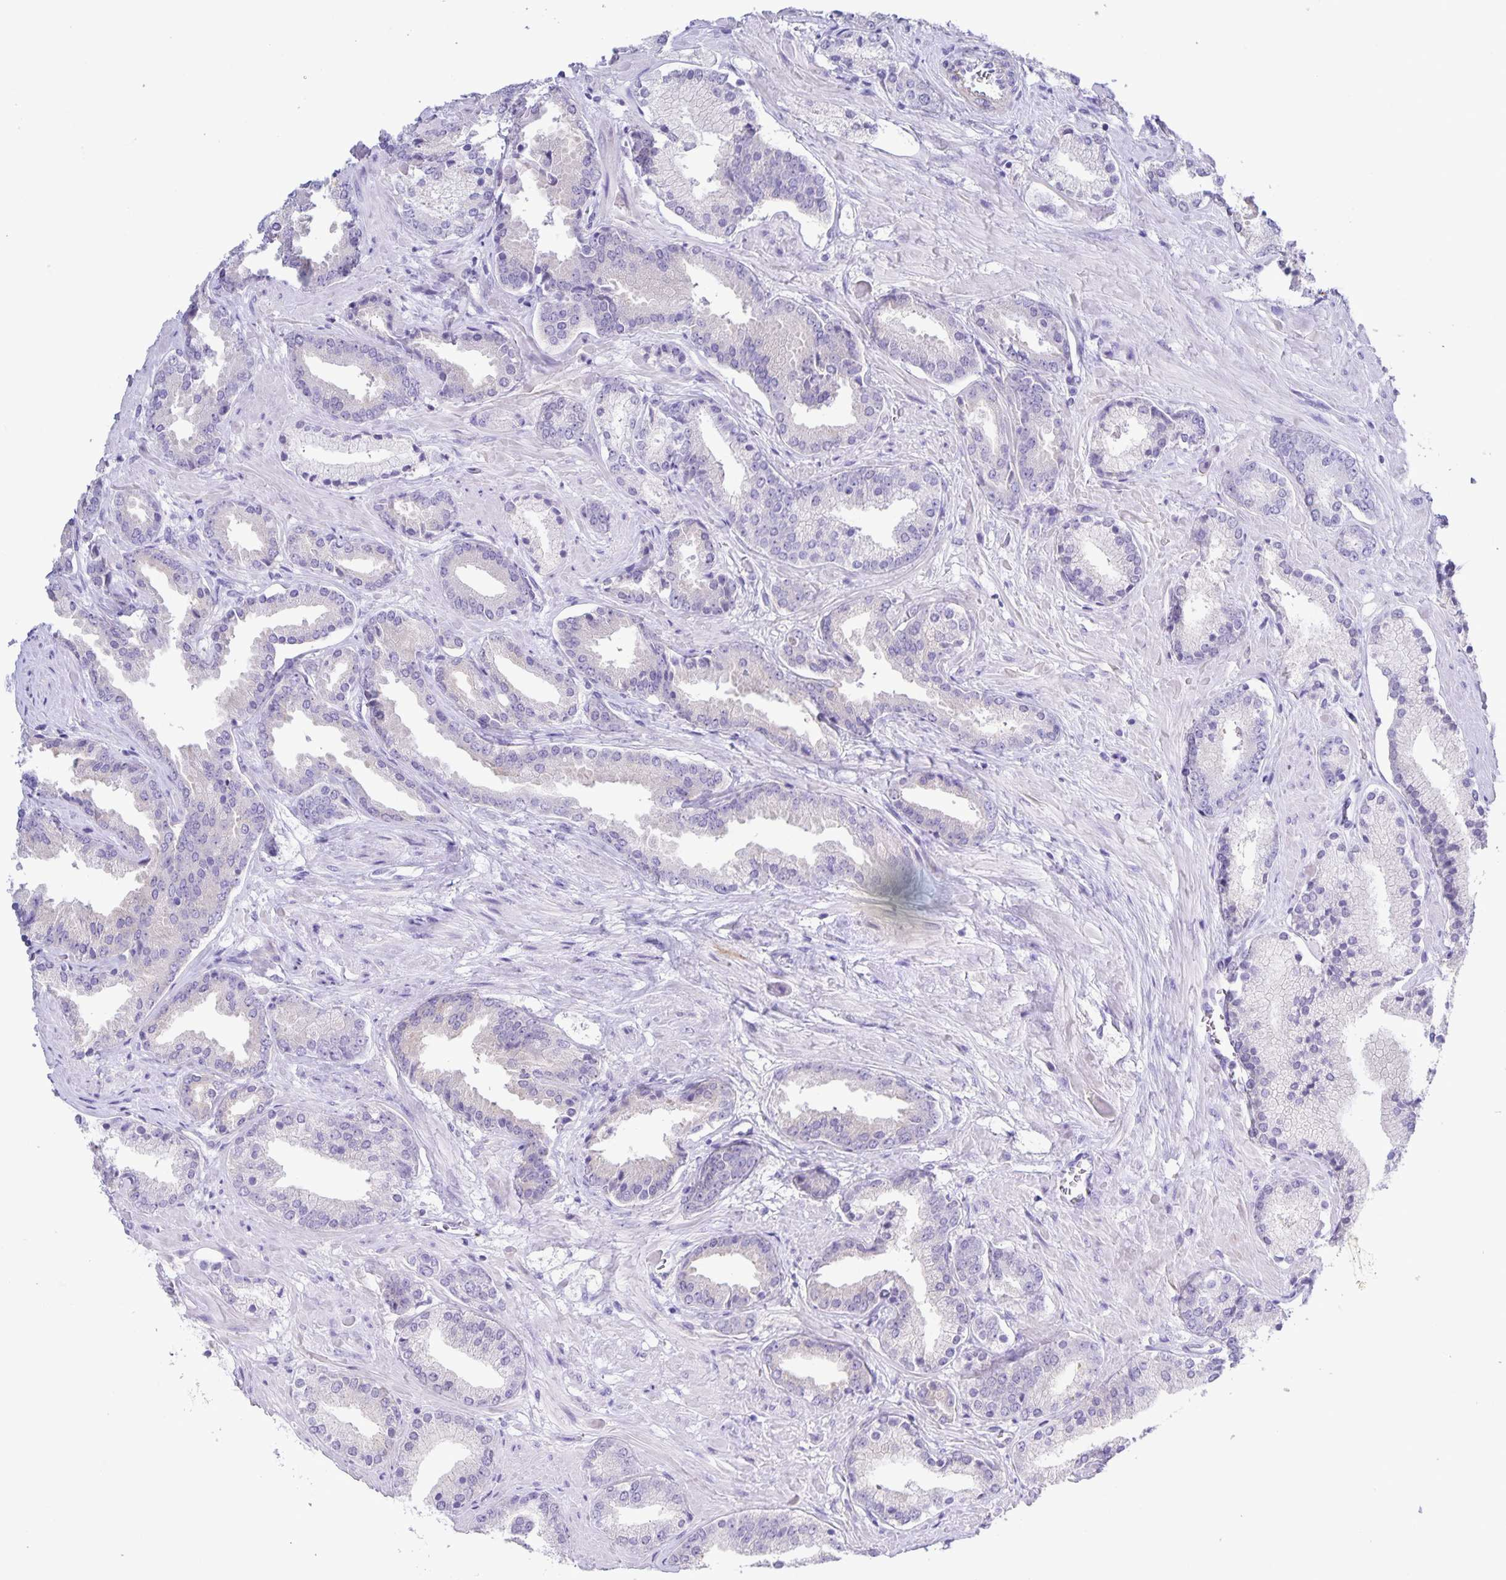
{"staining": {"intensity": "negative", "quantity": "none", "location": "none"}, "tissue": "prostate cancer", "cell_type": "Tumor cells", "image_type": "cancer", "snomed": [{"axis": "morphology", "description": "Adenocarcinoma, High grade"}, {"axis": "topography", "description": "Prostate"}], "caption": "IHC micrograph of neoplastic tissue: human prostate high-grade adenocarcinoma stained with DAB displays no significant protein staining in tumor cells. (Immunohistochemistry, brightfield microscopy, high magnification).", "gene": "UBQLN3", "patient": {"sex": "male", "age": 56}}